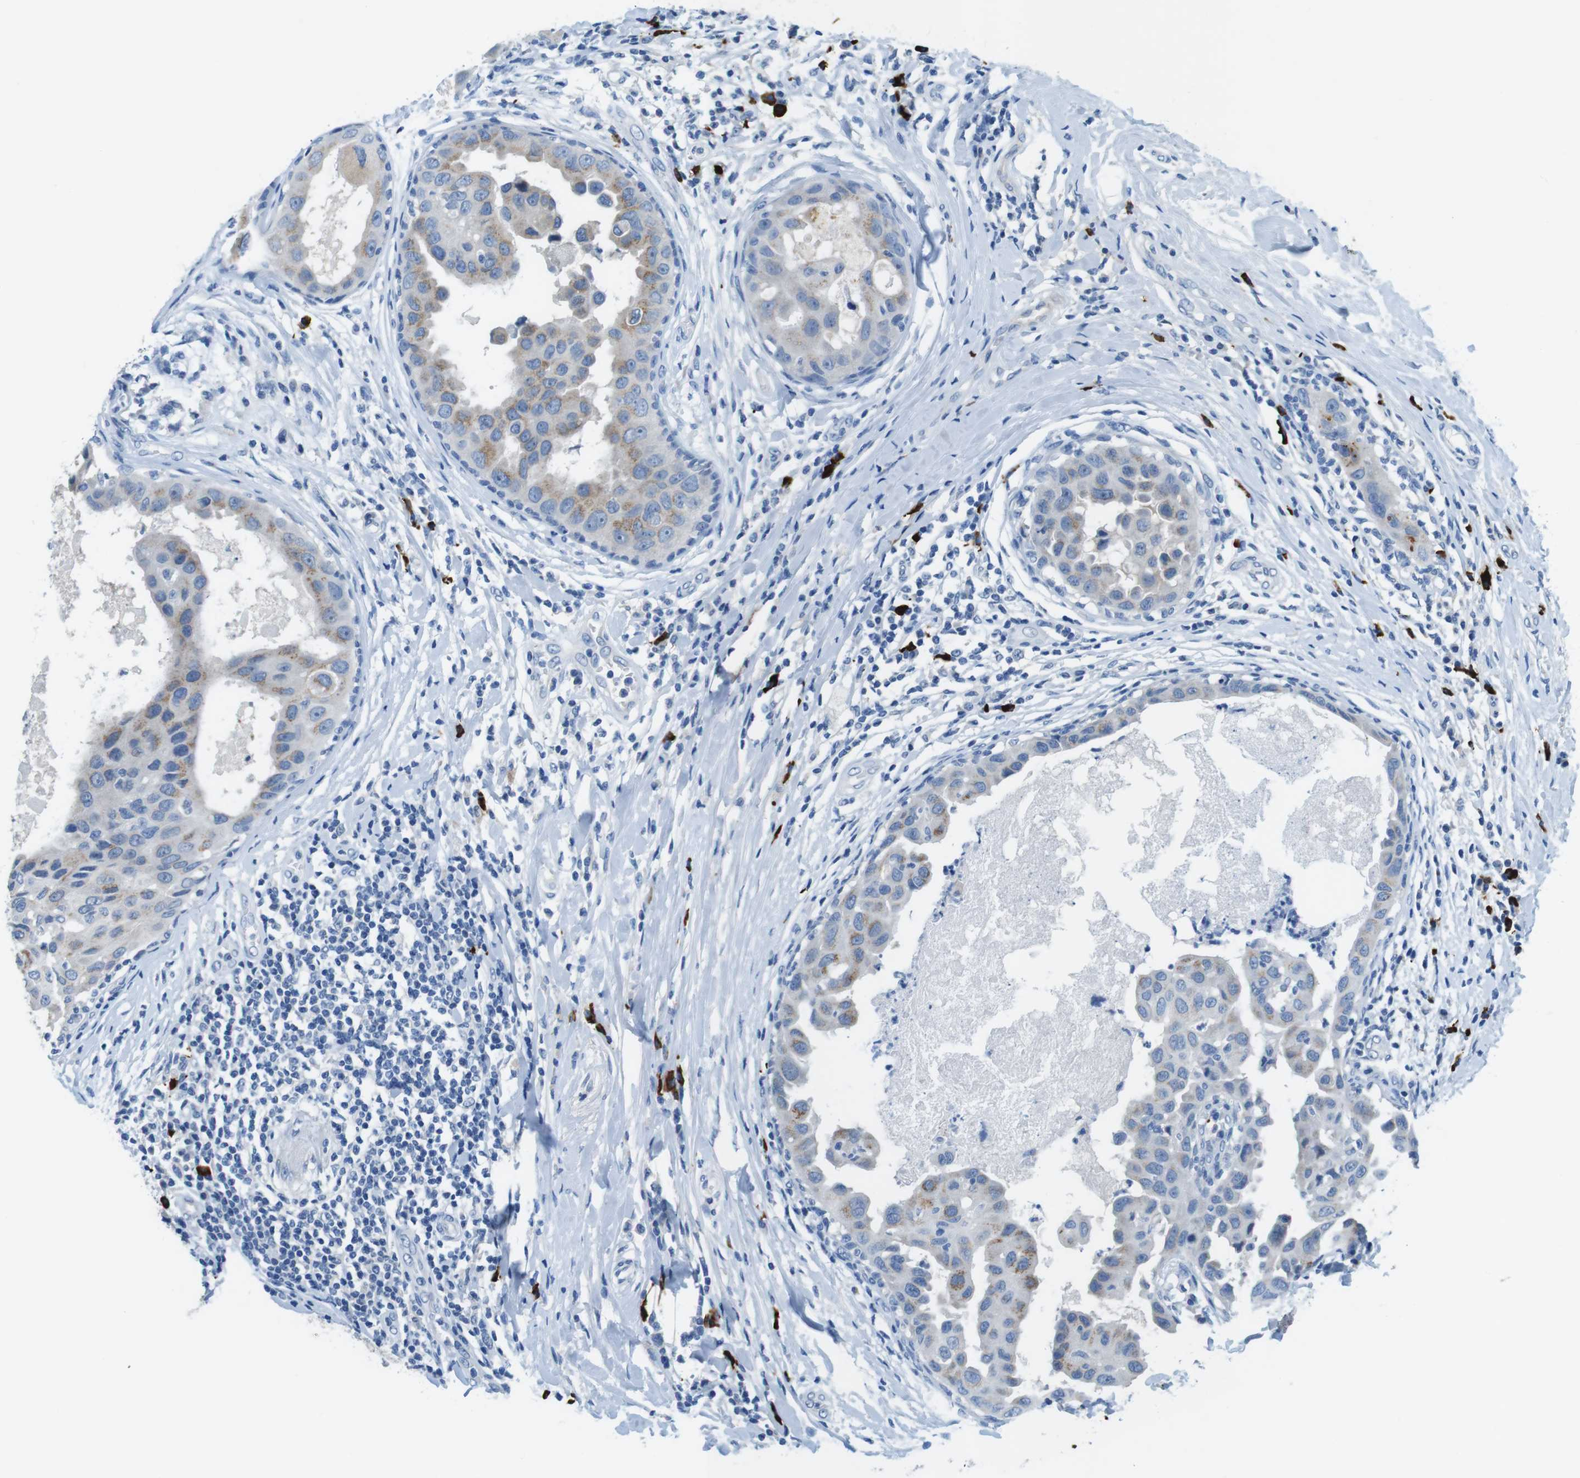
{"staining": {"intensity": "moderate", "quantity": "<25%", "location": "cytoplasmic/membranous"}, "tissue": "breast cancer", "cell_type": "Tumor cells", "image_type": "cancer", "snomed": [{"axis": "morphology", "description": "Duct carcinoma"}, {"axis": "topography", "description": "Breast"}], "caption": "Immunohistochemical staining of human breast cancer (intraductal carcinoma) shows low levels of moderate cytoplasmic/membranous positivity in about <25% of tumor cells.", "gene": "SLC35A3", "patient": {"sex": "female", "age": 27}}